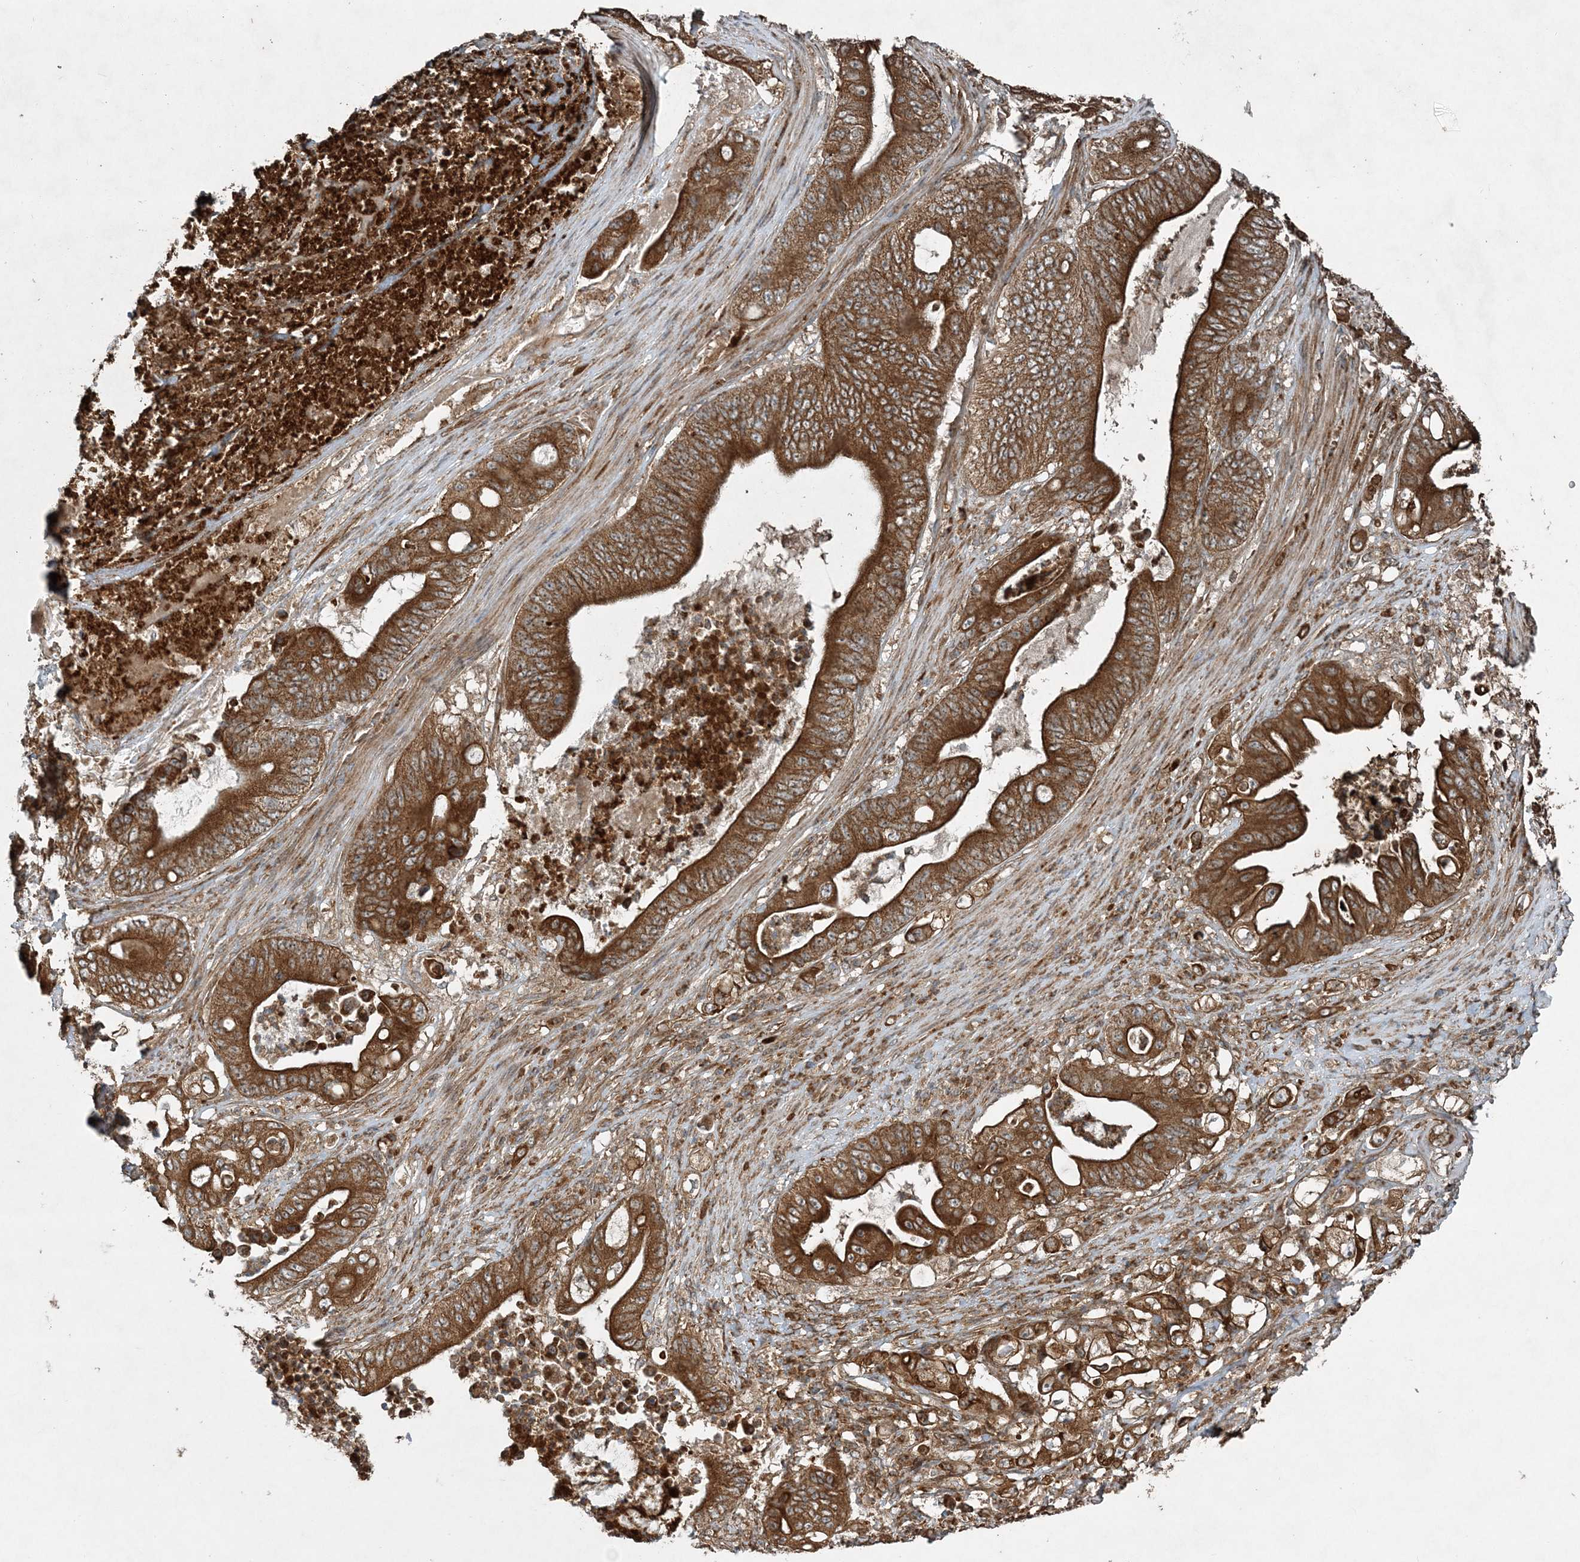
{"staining": {"intensity": "strong", "quantity": ">75%", "location": "cytoplasmic/membranous"}, "tissue": "stomach cancer", "cell_type": "Tumor cells", "image_type": "cancer", "snomed": [{"axis": "morphology", "description": "Adenocarcinoma, NOS"}, {"axis": "topography", "description": "Stomach"}], "caption": "Stomach cancer (adenocarcinoma) stained with a brown dye displays strong cytoplasmic/membranous positive positivity in about >75% of tumor cells.", "gene": "COPS7B", "patient": {"sex": "female", "age": 73}}